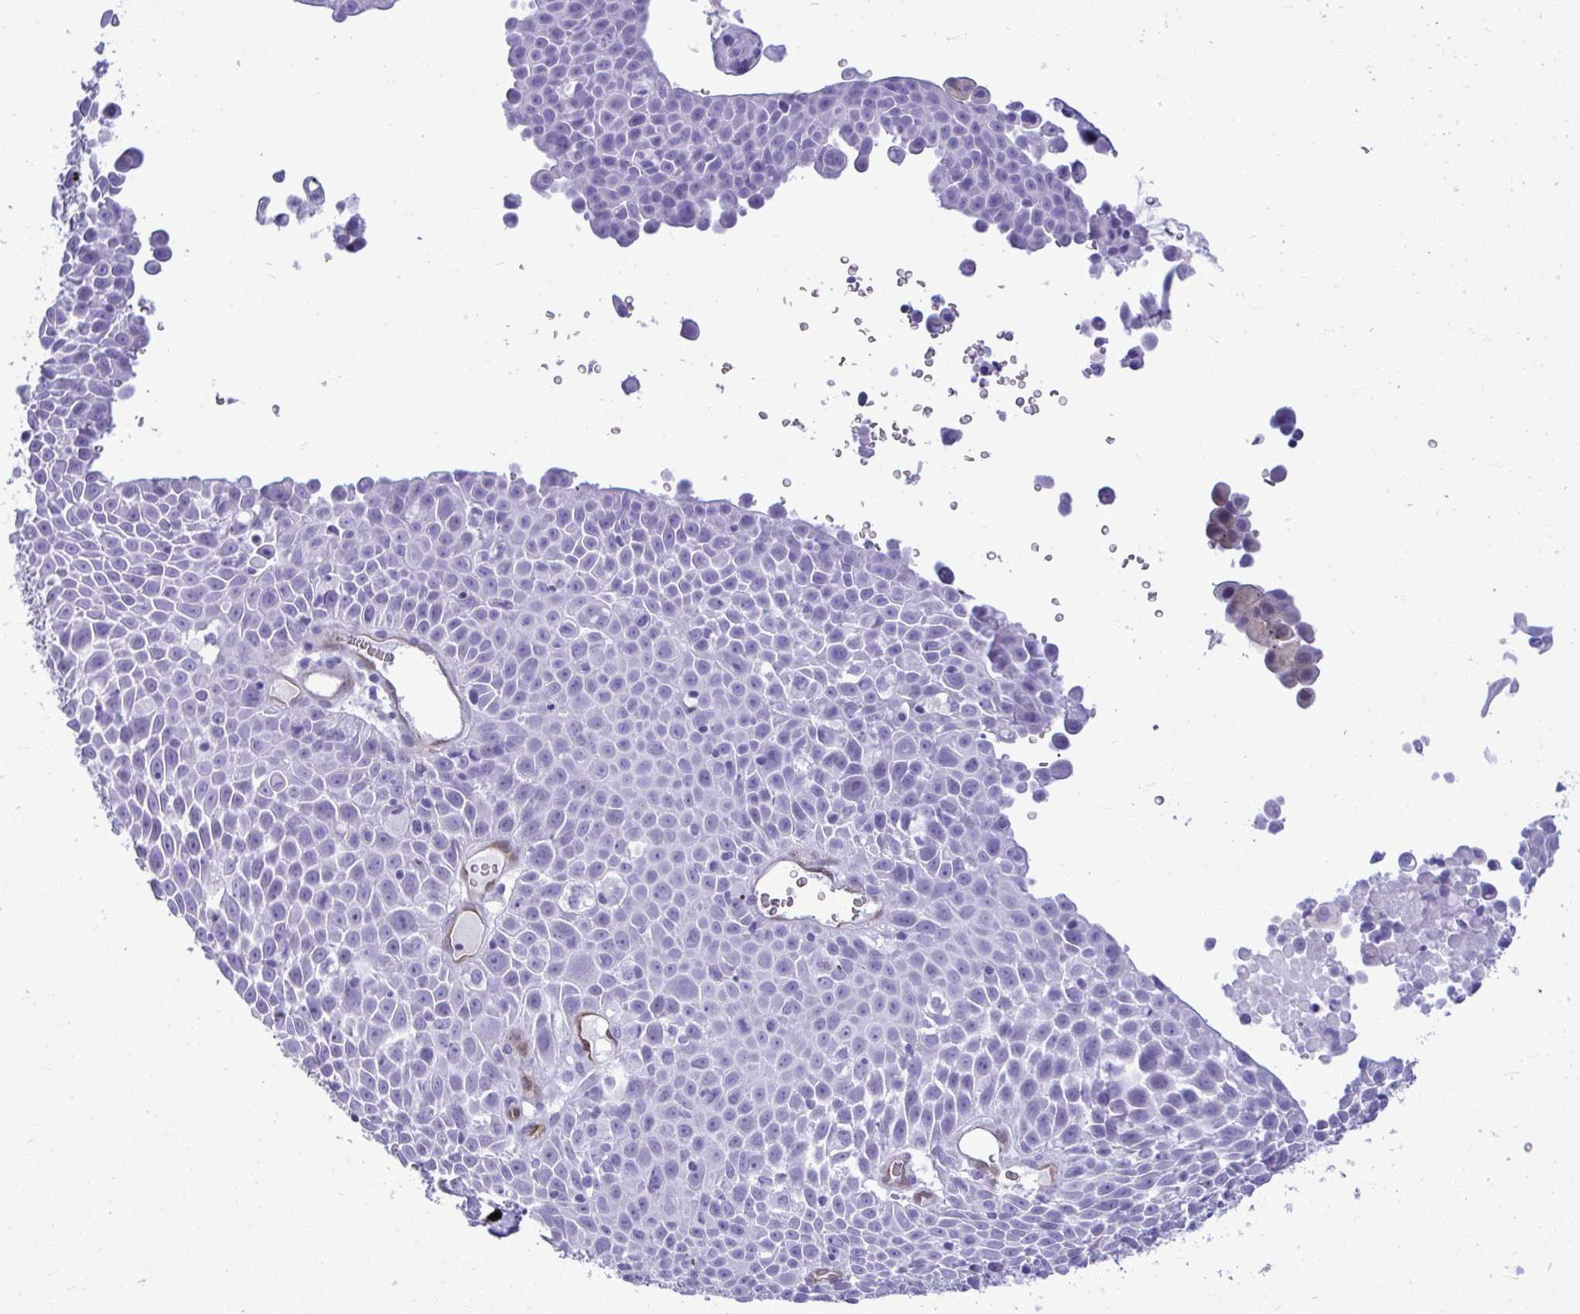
{"staining": {"intensity": "negative", "quantity": "none", "location": "none"}, "tissue": "lung cancer", "cell_type": "Tumor cells", "image_type": "cancer", "snomed": [{"axis": "morphology", "description": "Squamous cell carcinoma, NOS"}, {"axis": "morphology", "description": "Squamous cell carcinoma, metastatic, NOS"}, {"axis": "topography", "description": "Lymph node"}, {"axis": "topography", "description": "Lung"}], "caption": "IHC of lung squamous cell carcinoma exhibits no staining in tumor cells.", "gene": "LIMS2", "patient": {"sex": "female", "age": 62}}